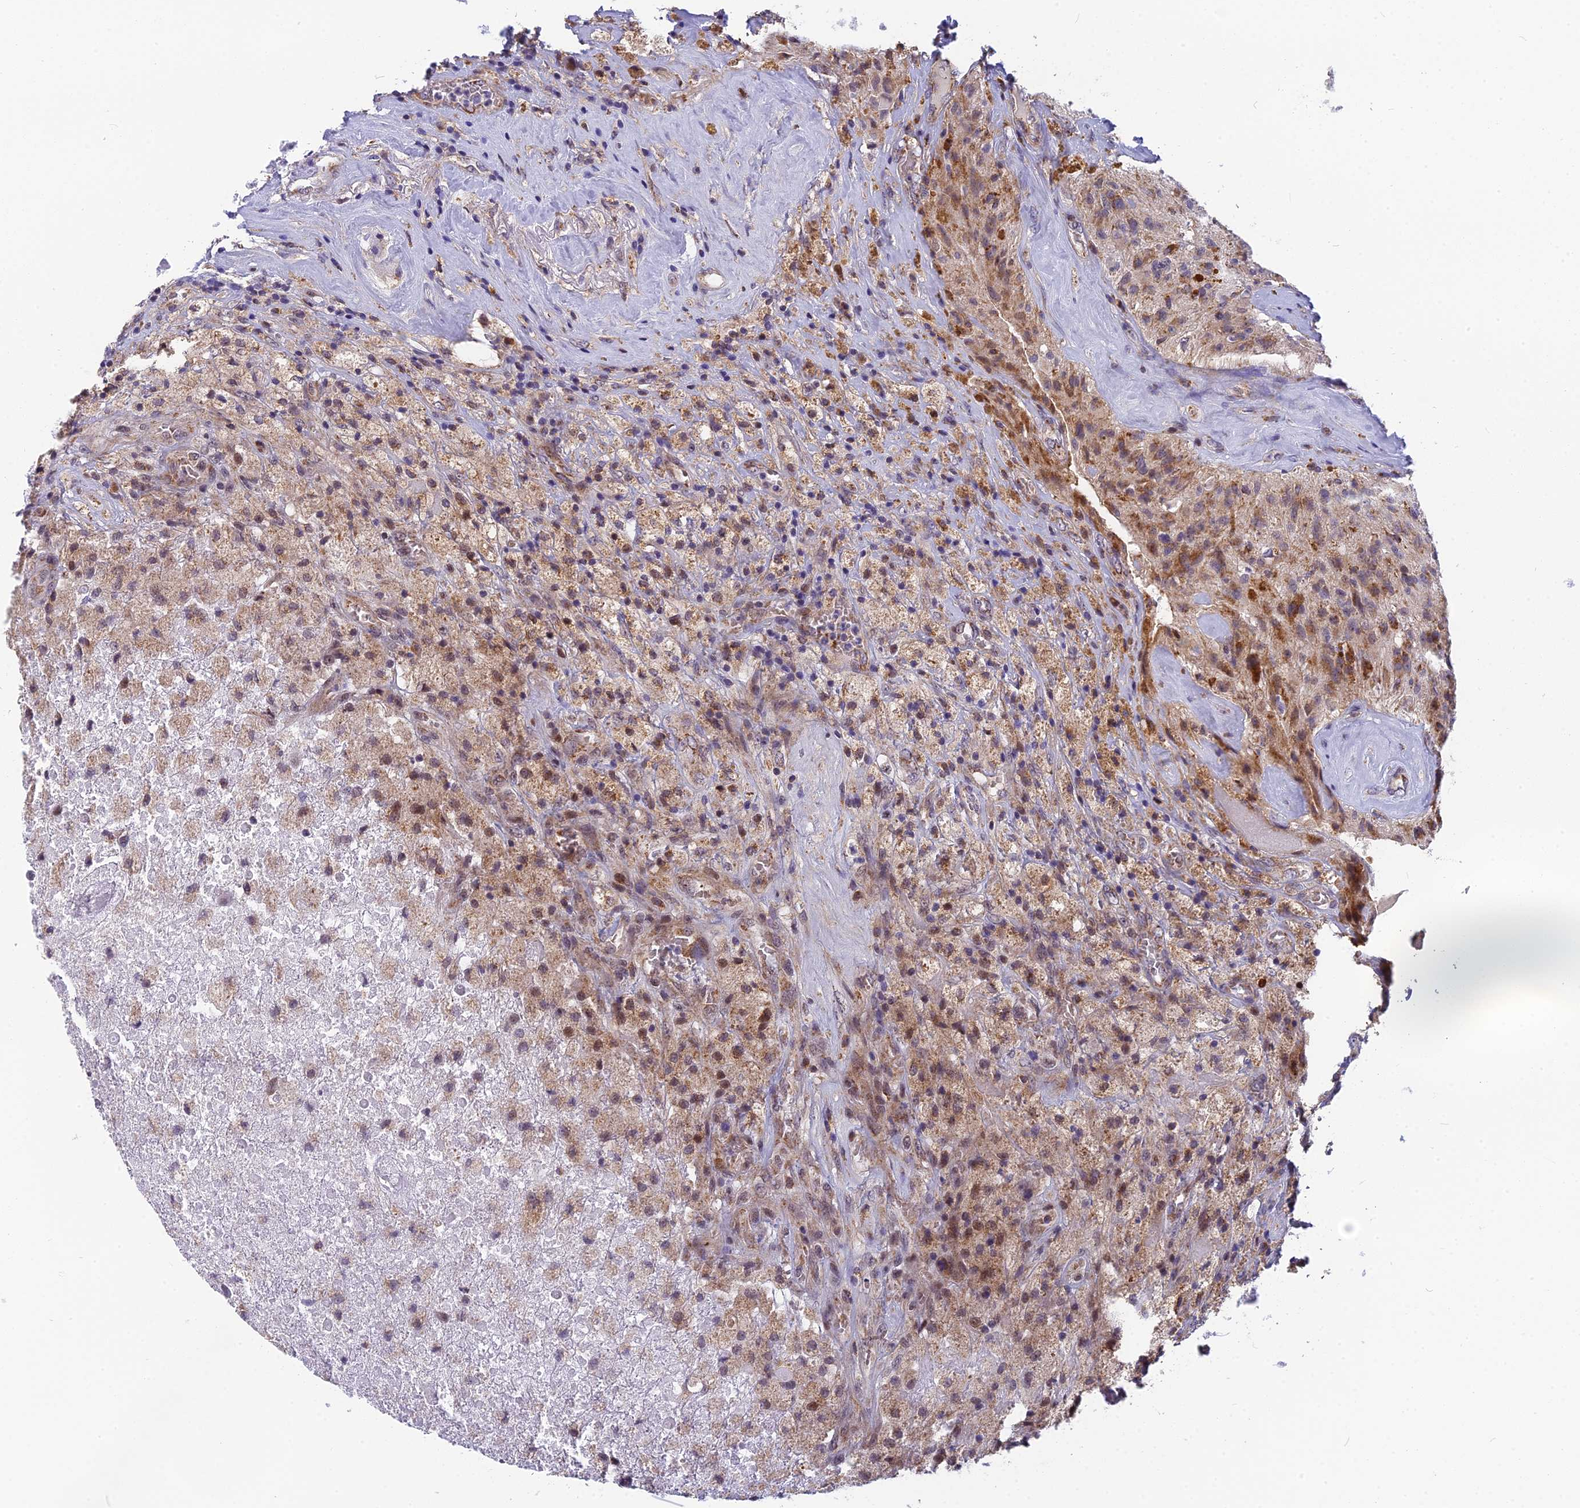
{"staining": {"intensity": "moderate", "quantity": "25%-75%", "location": "cytoplasmic/membranous"}, "tissue": "glioma", "cell_type": "Tumor cells", "image_type": "cancer", "snomed": [{"axis": "morphology", "description": "Glioma, malignant, High grade"}, {"axis": "topography", "description": "Brain"}], "caption": "Human high-grade glioma (malignant) stained for a protein (brown) reveals moderate cytoplasmic/membranous positive expression in approximately 25%-75% of tumor cells.", "gene": "CMC1", "patient": {"sex": "male", "age": 69}}